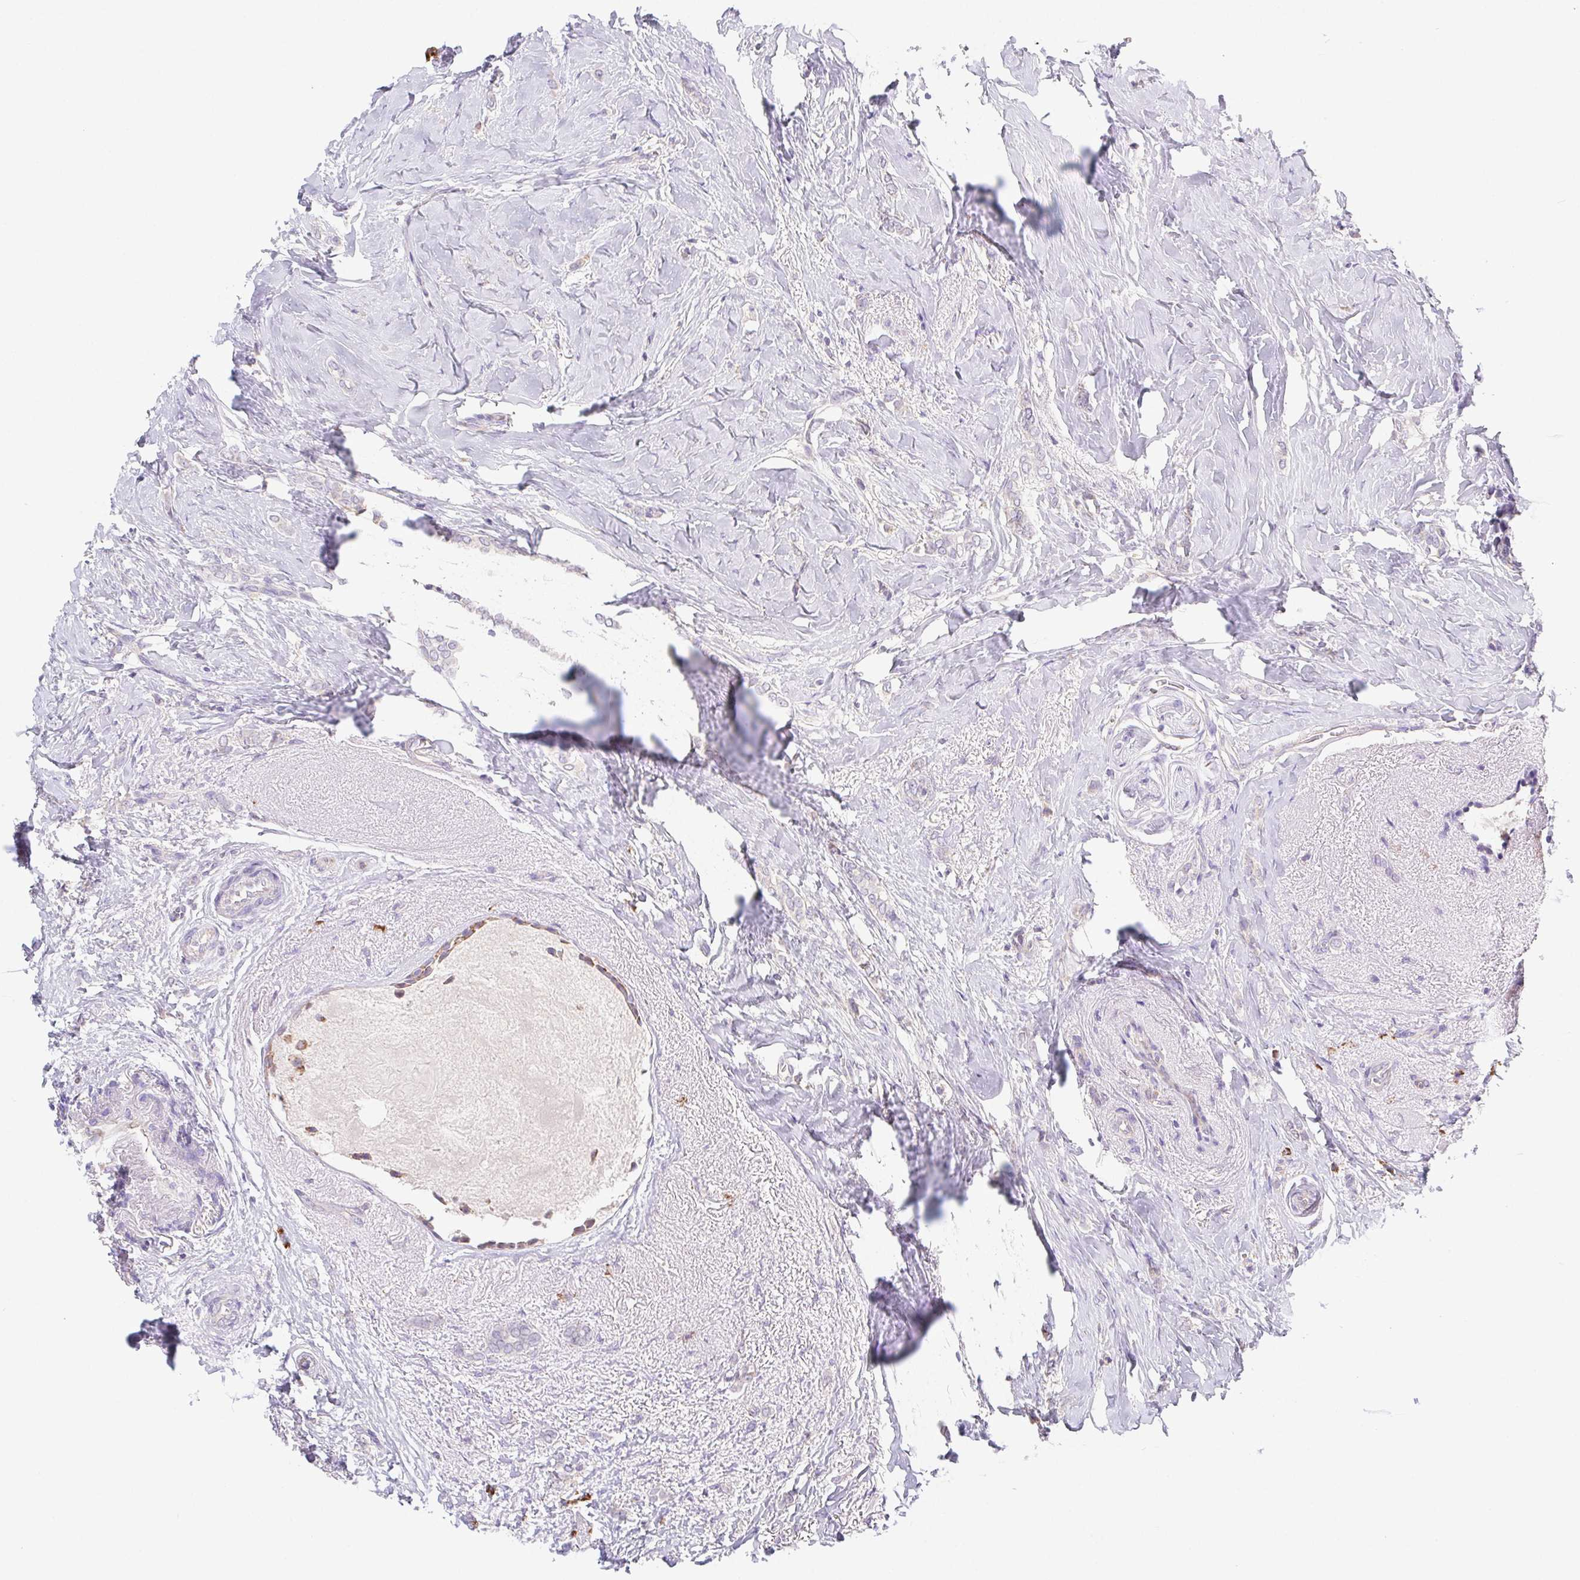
{"staining": {"intensity": "negative", "quantity": "none", "location": "none"}, "tissue": "breast cancer", "cell_type": "Tumor cells", "image_type": "cancer", "snomed": [{"axis": "morphology", "description": "Normal tissue, NOS"}, {"axis": "morphology", "description": "Duct carcinoma"}, {"axis": "topography", "description": "Breast"}], "caption": "An immunohistochemistry micrograph of infiltrating ductal carcinoma (breast) is shown. There is no staining in tumor cells of infiltrating ductal carcinoma (breast). Brightfield microscopy of immunohistochemistry (IHC) stained with DAB (brown) and hematoxylin (blue), captured at high magnification.", "gene": "ADAM8", "patient": {"sex": "female", "age": 77}}